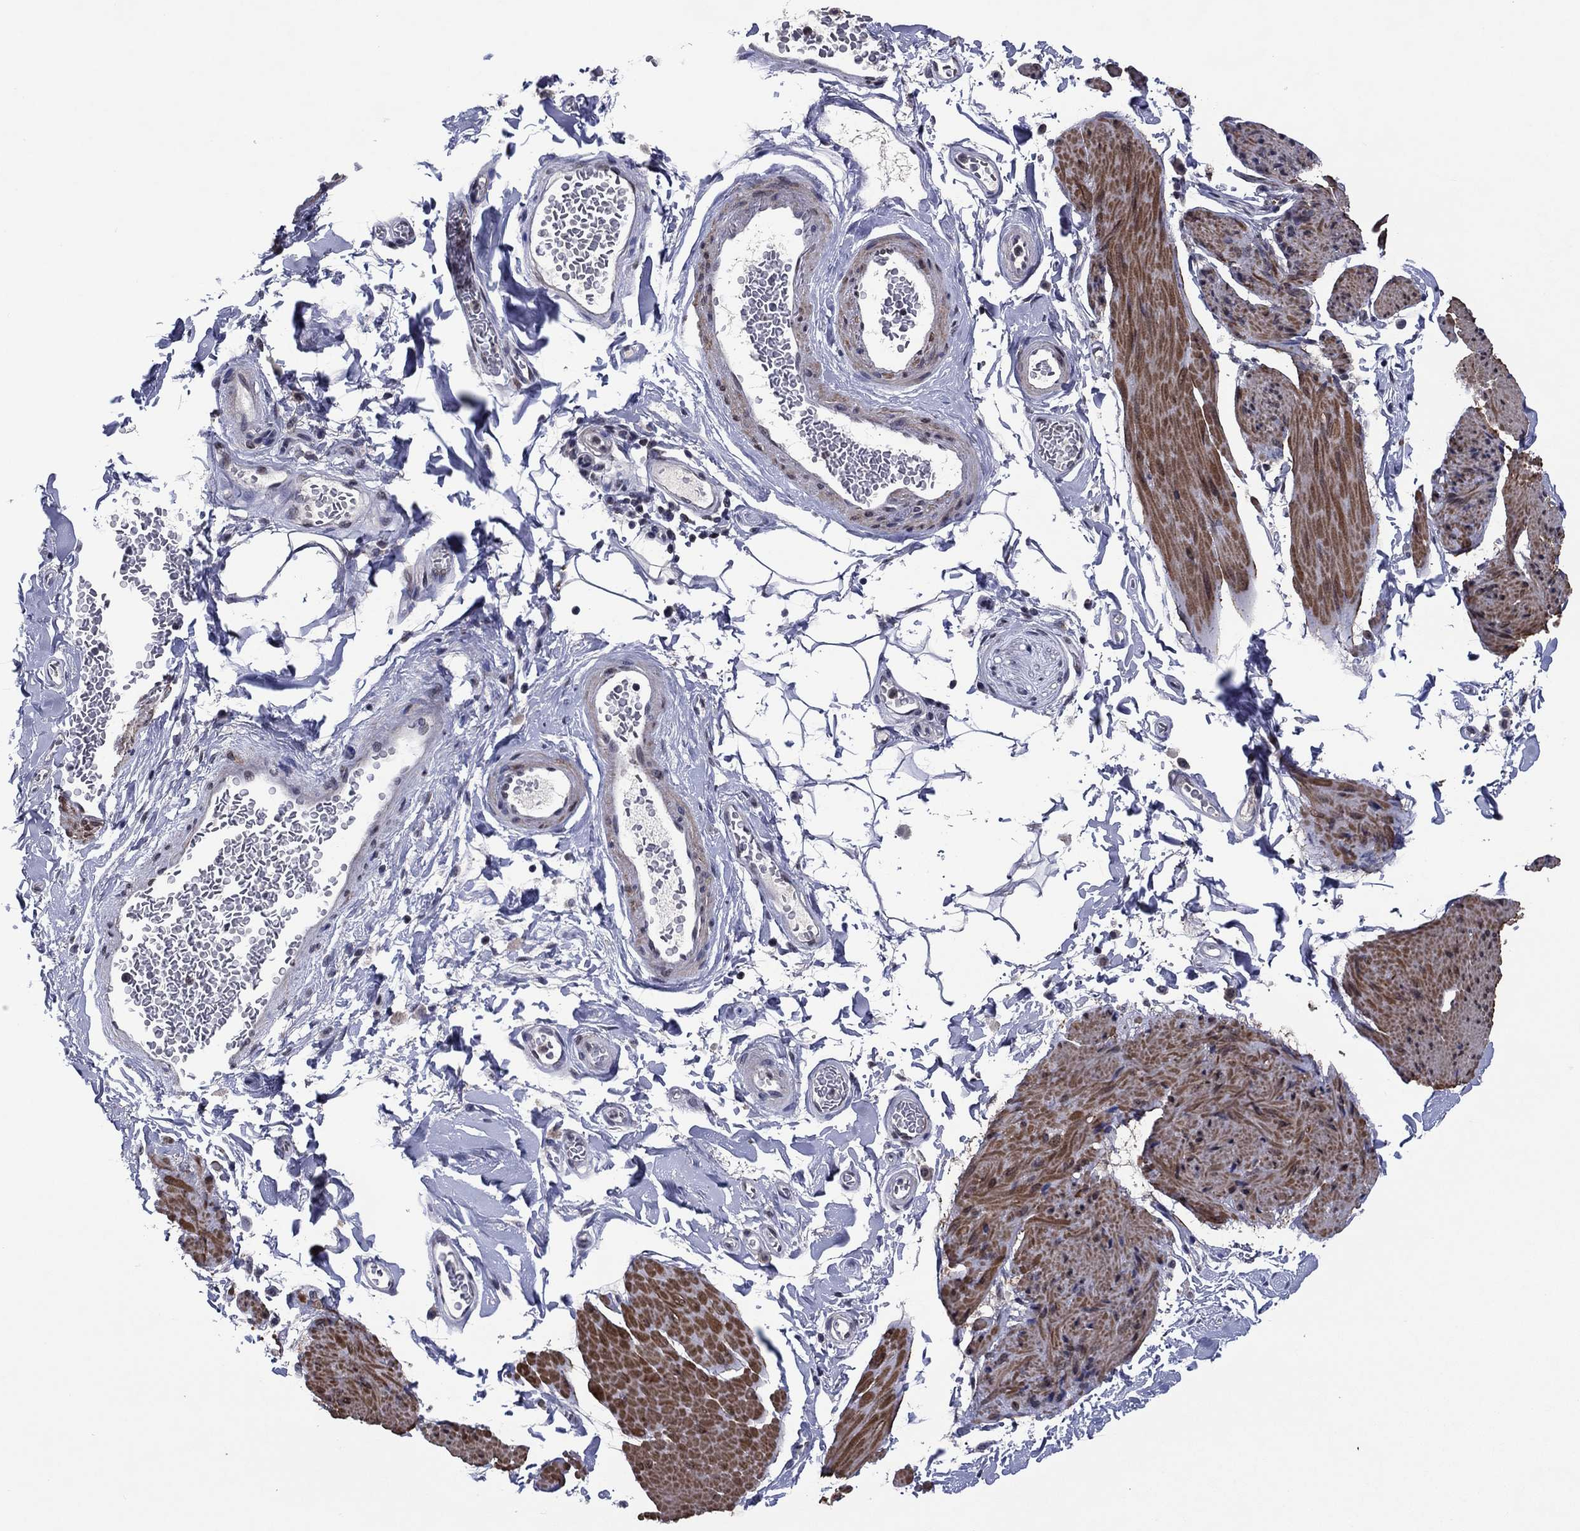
{"staining": {"intensity": "moderate", "quantity": "25%-75%", "location": "cytoplasmic/membranous"}, "tissue": "smooth muscle", "cell_type": "Smooth muscle cells", "image_type": "normal", "snomed": [{"axis": "morphology", "description": "Normal tissue, NOS"}, {"axis": "topography", "description": "Adipose tissue"}, {"axis": "topography", "description": "Smooth muscle"}, {"axis": "topography", "description": "Peripheral nerve tissue"}], "caption": "Benign smooth muscle displays moderate cytoplasmic/membranous staining in approximately 25%-75% of smooth muscle cells.", "gene": "TYMS", "patient": {"sex": "male", "age": 83}}